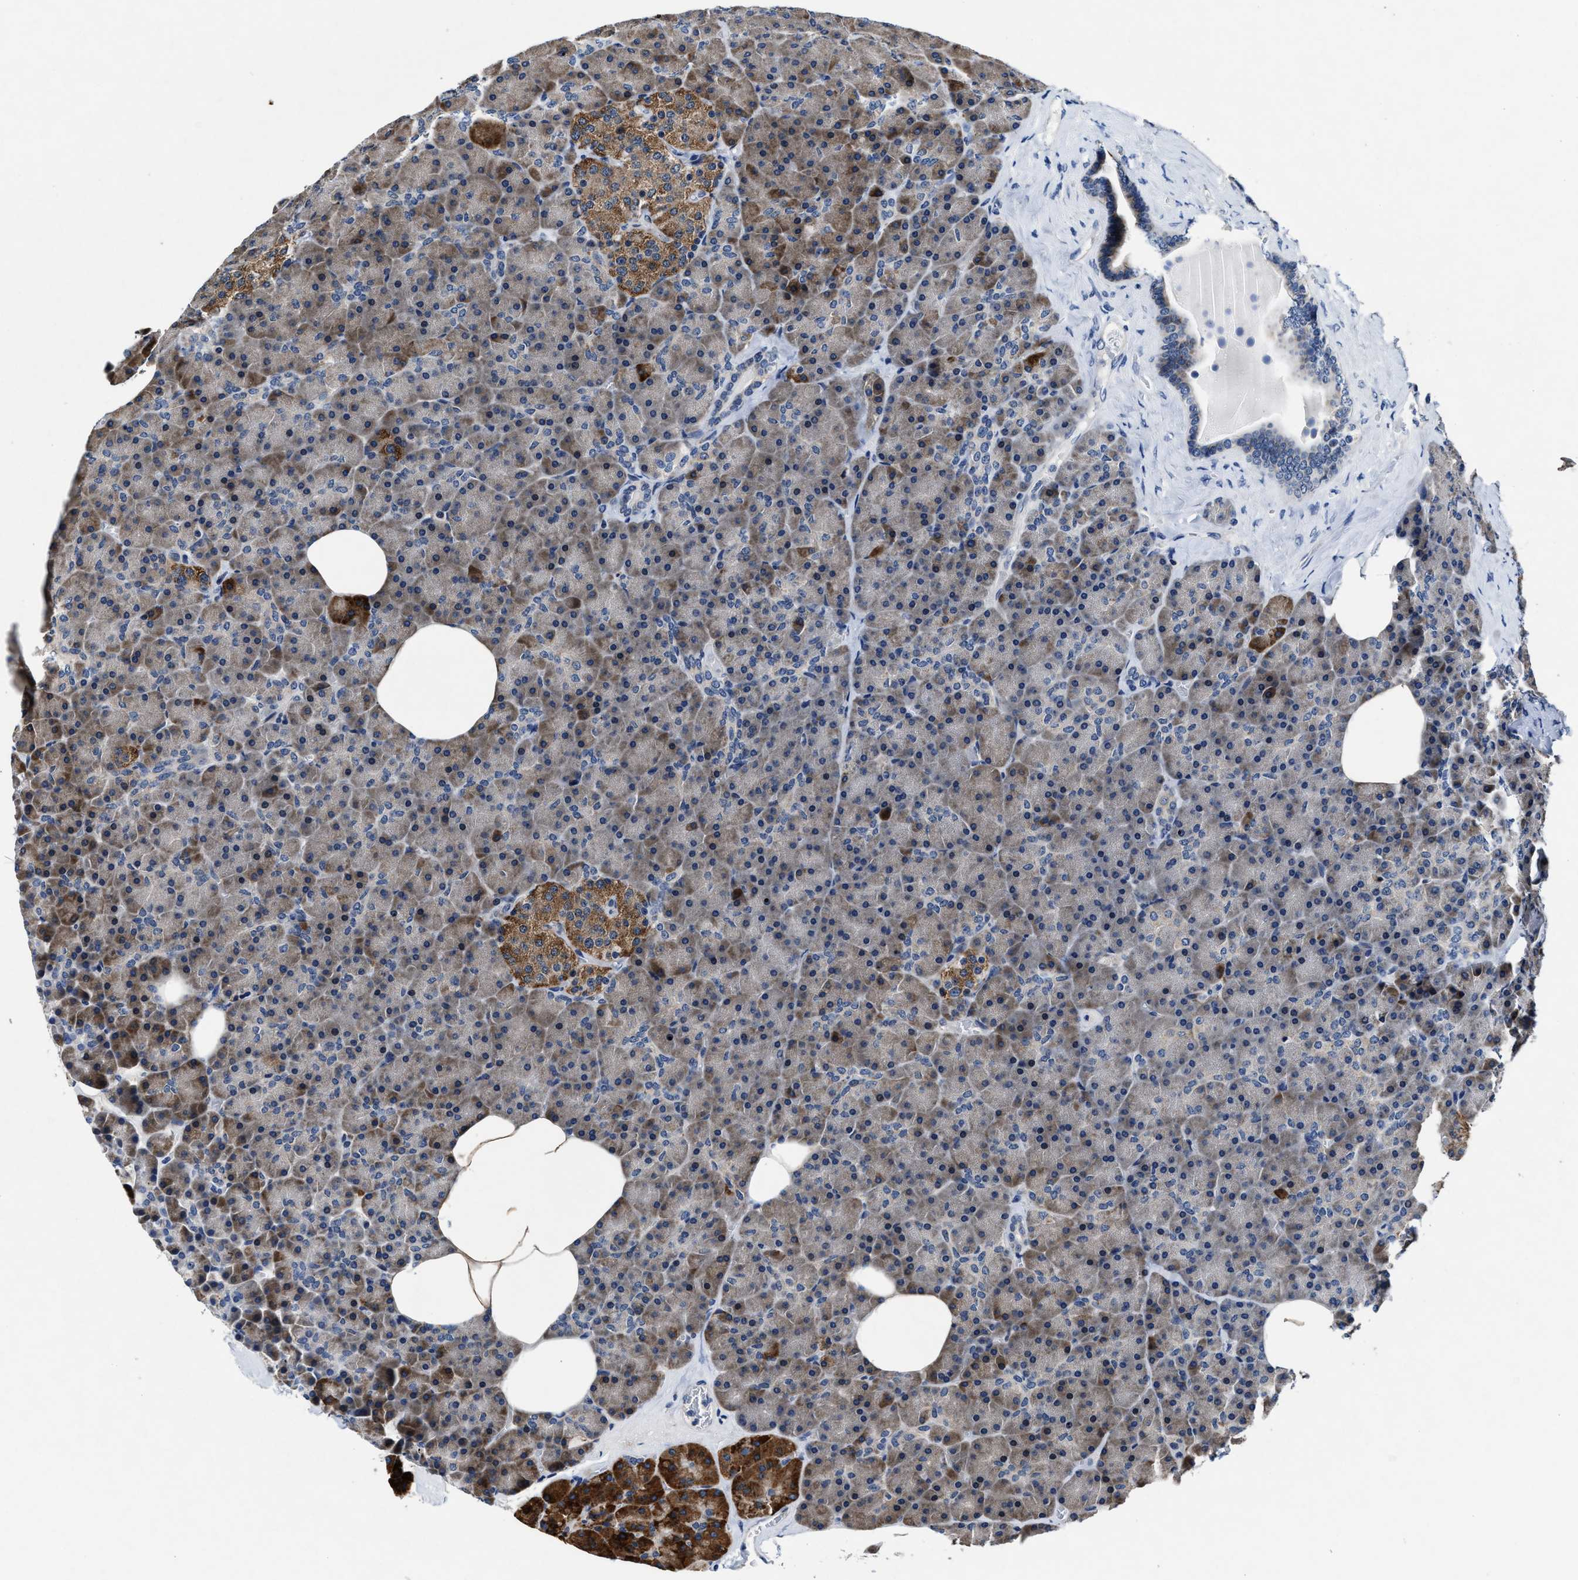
{"staining": {"intensity": "moderate", "quantity": "25%-75%", "location": "cytoplasmic/membranous"}, "tissue": "pancreas", "cell_type": "Exocrine glandular cells", "image_type": "normal", "snomed": [{"axis": "morphology", "description": "Normal tissue, NOS"}, {"axis": "morphology", "description": "Carcinoid, malignant, NOS"}, {"axis": "topography", "description": "Pancreas"}], "caption": "Unremarkable pancreas was stained to show a protein in brown. There is medium levels of moderate cytoplasmic/membranous staining in approximately 25%-75% of exocrine glandular cells. (DAB = brown stain, brightfield microscopy at high magnification).", "gene": "TMEM53", "patient": {"sex": "female", "age": 35}}